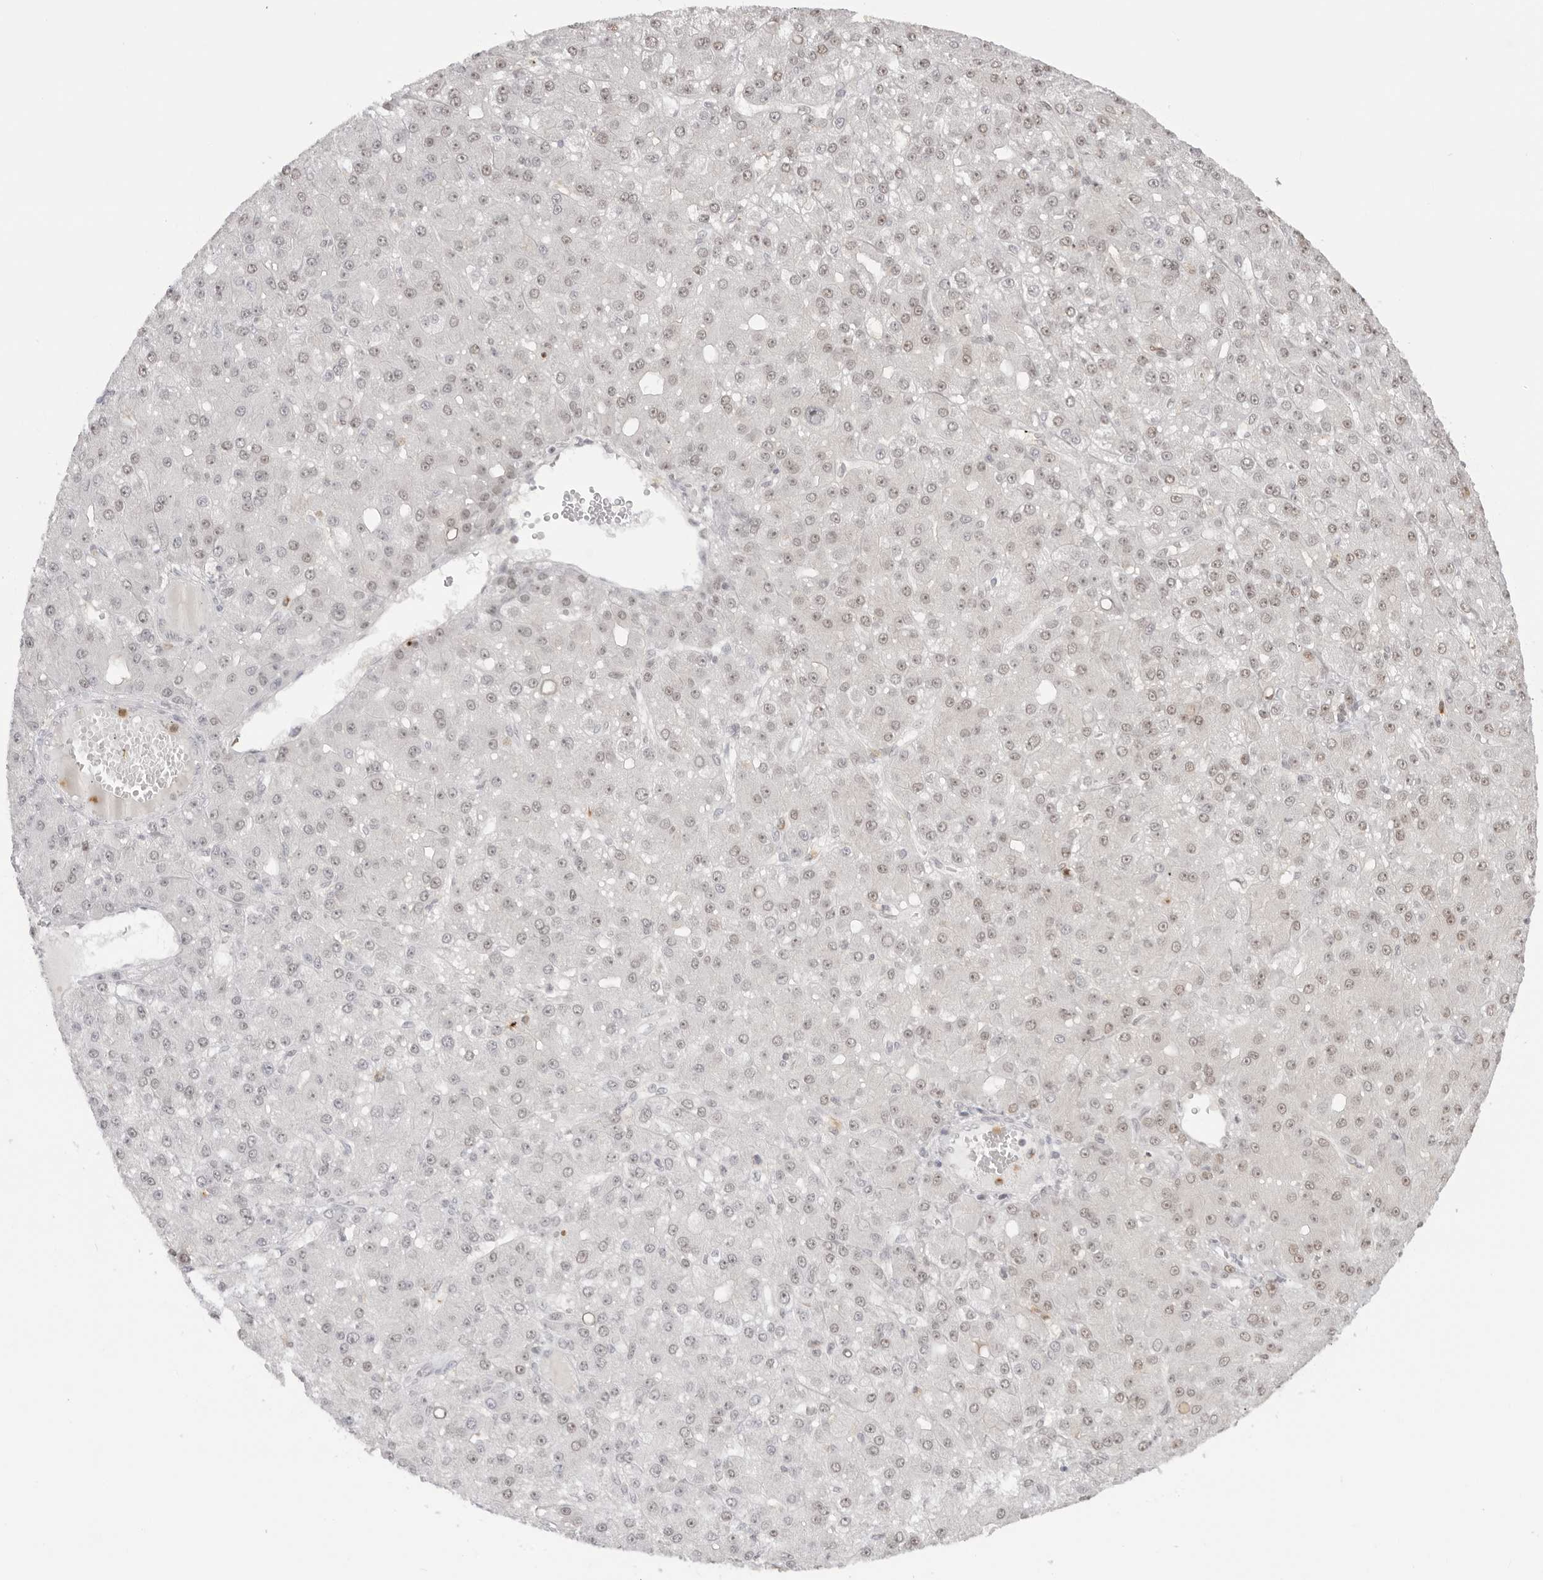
{"staining": {"intensity": "weak", "quantity": "25%-75%", "location": "nuclear"}, "tissue": "liver cancer", "cell_type": "Tumor cells", "image_type": "cancer", "snomed": [{"axis": "morphology", "description": "Carcinoma, Hepatocellular, NOS"}, {"axis": "topography", "description": "Liver"}], "caption": "Protein expression analysis of human liver hepatocellular carcinoma reveals weak nuclear positivity in approximately 25%-75% of tumor cells.", "gene": "RNF146", "patient": {"sex": "male", "age": 67}}